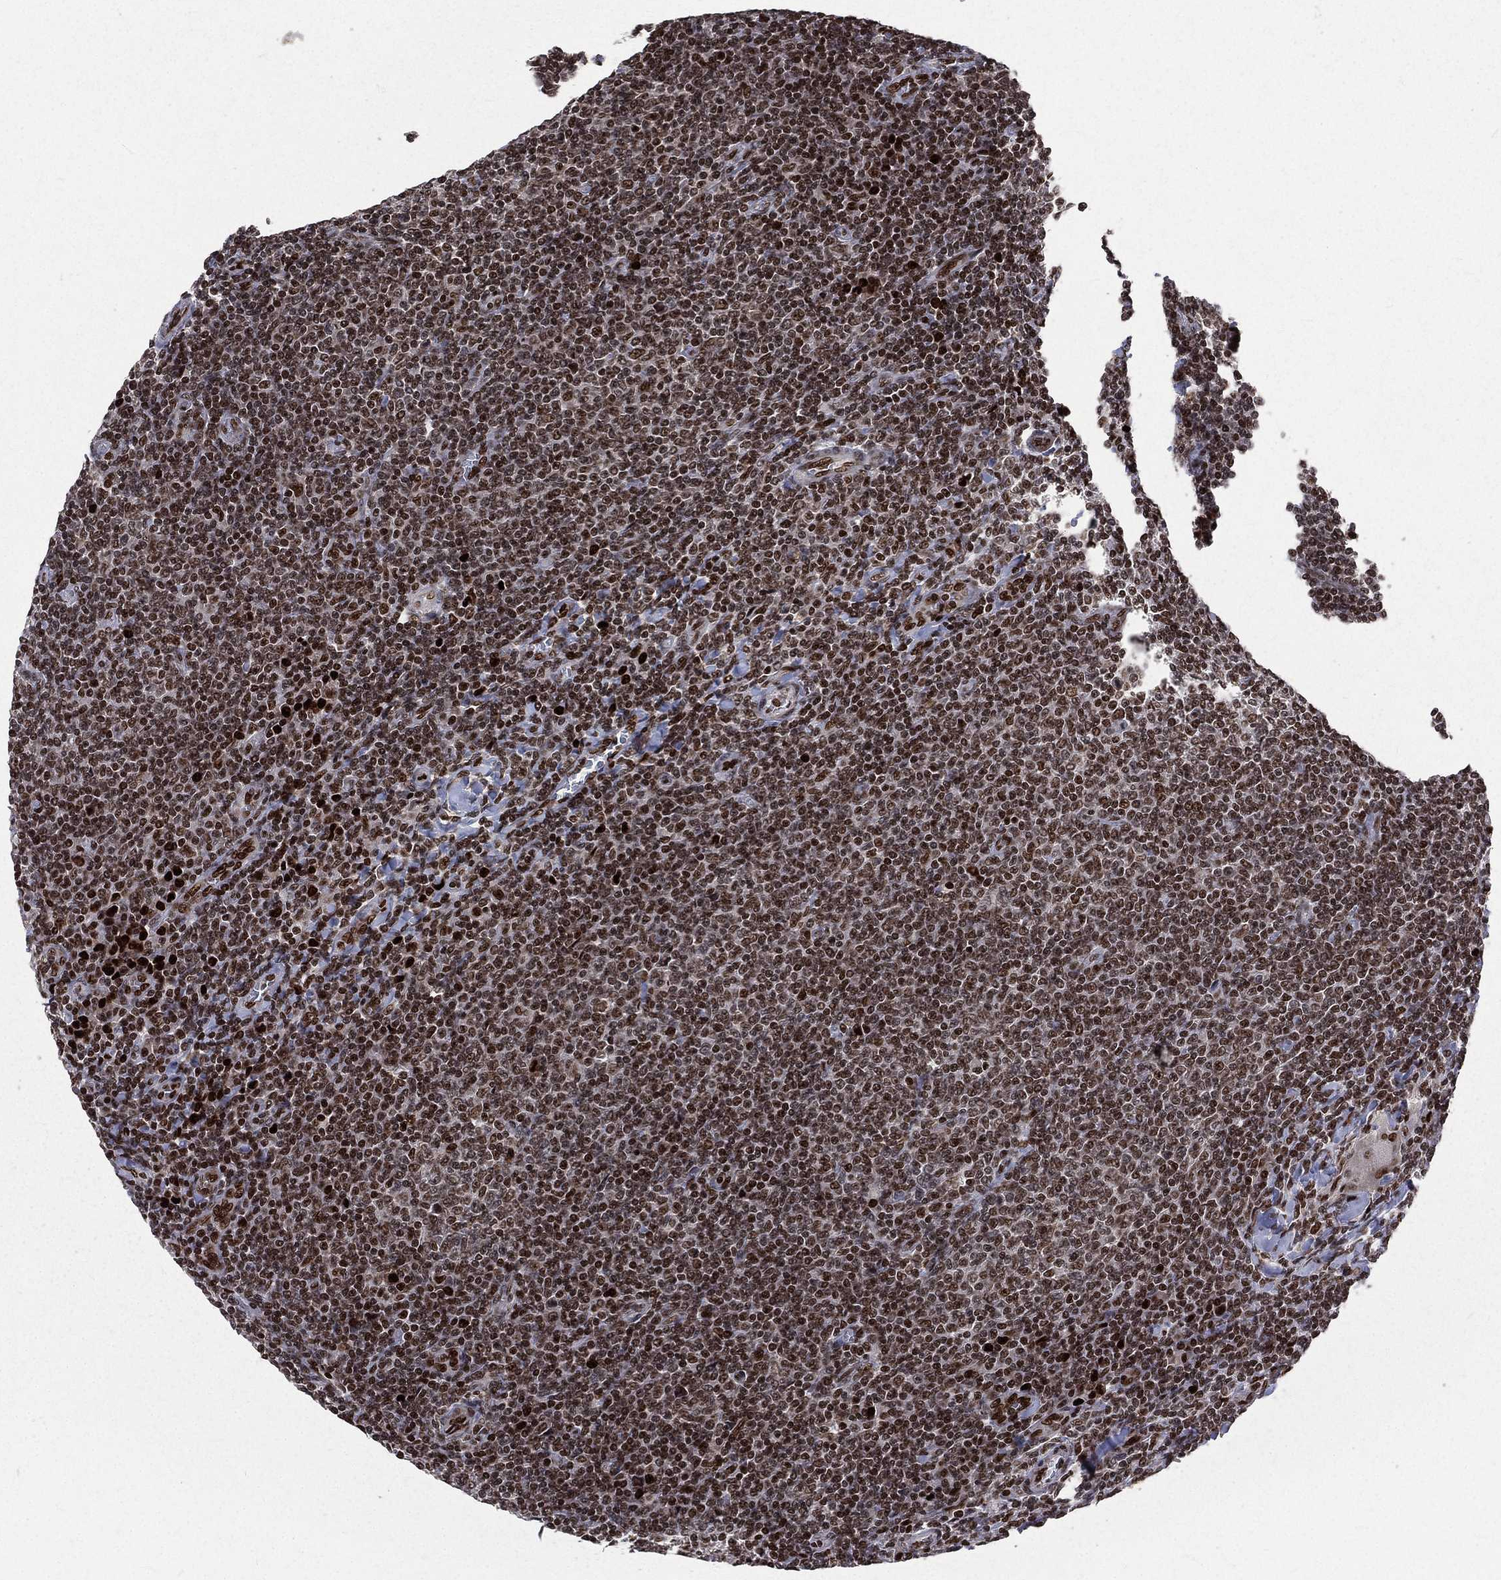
{"staining": {"intensity": "strong", "quantity": ">75%", "location": "nuclear"}, "tissue": "lymphoma", "cell_type": "Tumor cells", "image_type": "cancer", "snomed": [{"axis": "morphology", "description": "Malignant lymphoma, non-Hodgkin's type, Low grade"}, {"axis": "topography", "description": "Lymph node"}], "caption": "Immunohistochemistry of low-grade malignant lymphoma, non-Hodgkin's type reveals high levels of strong nuclear positivity in about >75% of tumor cells. The staining was performed using DAB to visualize the protein expression in brown, while the nuclei were stained in blue with hematoxylin (Magnification: 20x).", "gene": "POLB", "patient": {"sex": "male", "age": 52}}